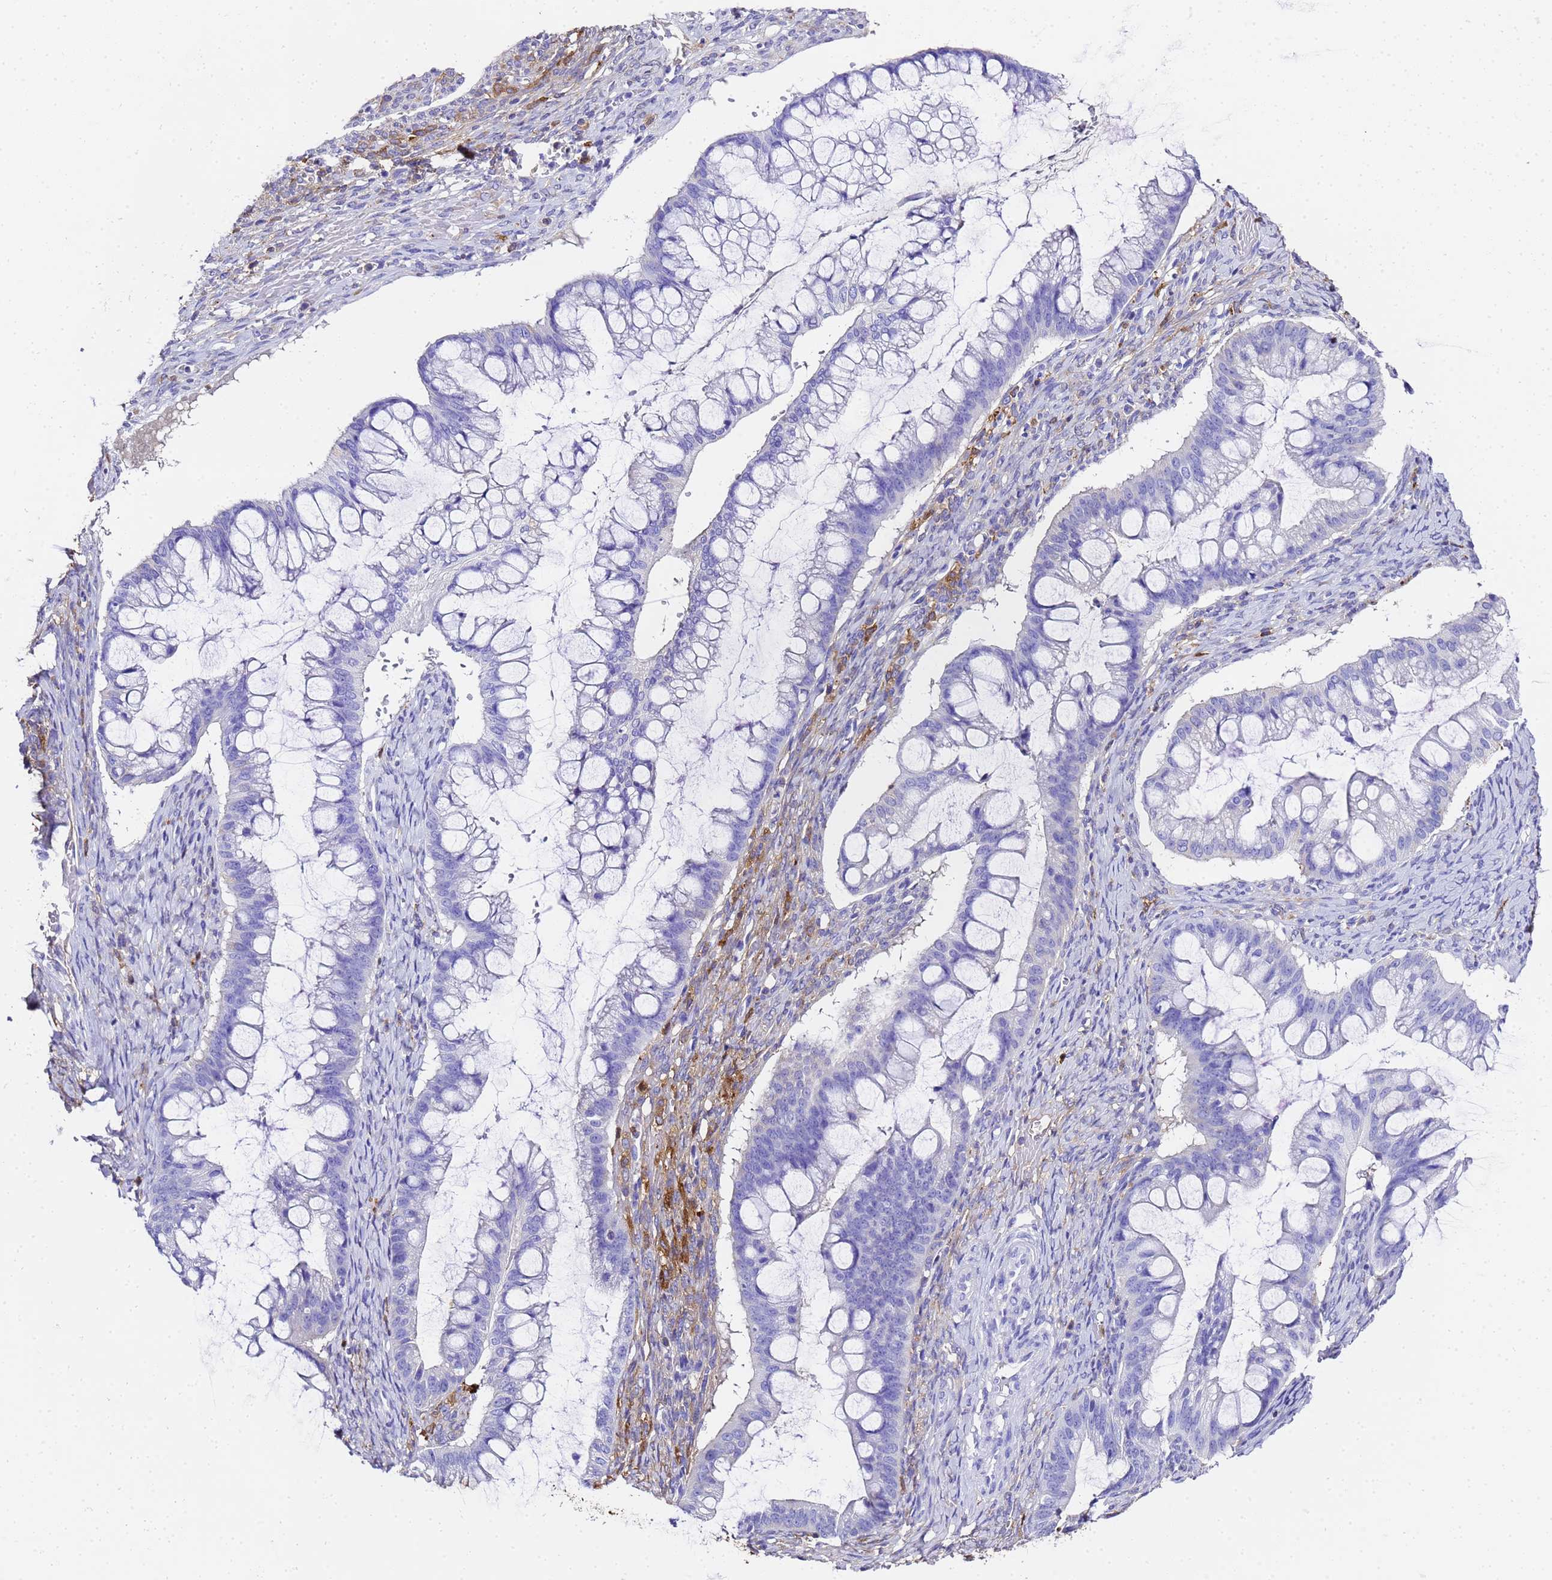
{"staining": {"intensity": "negative", "quantity": "none", "location": "none"}, "tissue": "ovarian cancer", "cell_type": "Tumor cells", "image_type": "cancer", "snomed": [{"axis": "morphology", "description": "Cystadenocarcinoma, mucinous, NOS"}, {"axis": "topography", "description": "Ovary"}], "caption": "Ovarian cancer was stained to show a protein in brown. There is no significant staining in tumor cells.", "gene": "FTL", "patient": {"sex": "female", "age": 73}}